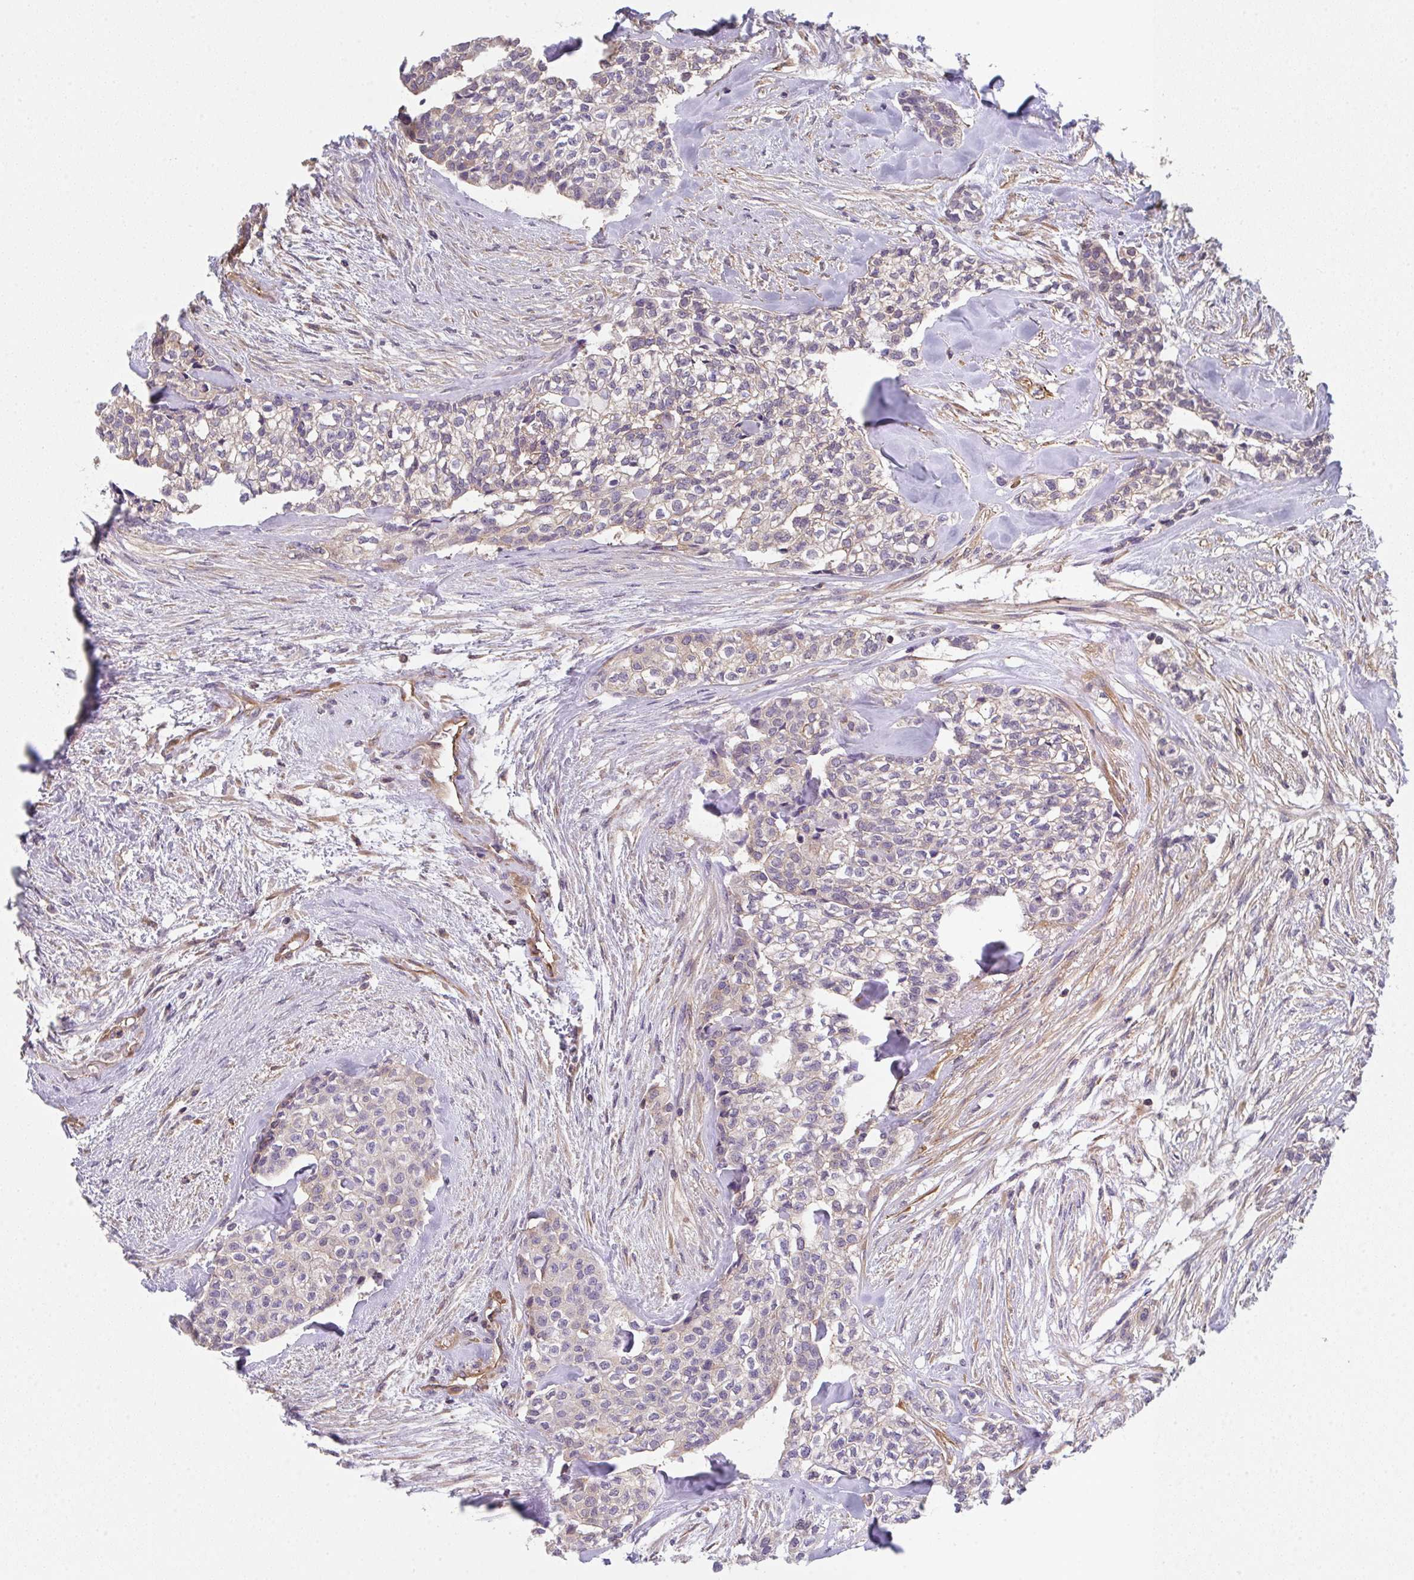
{"staining": {"intensity": "weak", "quantity": "<25%", "location": "cytoplasmic/membranous"}, "tissue": "head and neck cancer", "cell_type": "Tumor cells", "image_type": "cancer", "snomed": [{"axis": "morphology", "description": "Adenocarcinoma, NOS"}, {"axis": "topography", "description": "Head-Neck"}], "caption": "Head and neck cancer was stained to show a protein in brown. There is no significant staining in tumor cells. (Brightfield microscopy of DAB (3,3'-diaminobenzidine) IHC at high magnification).", "gene": "TMEM229A", "patient": {"sex": "male", "age": 81}}